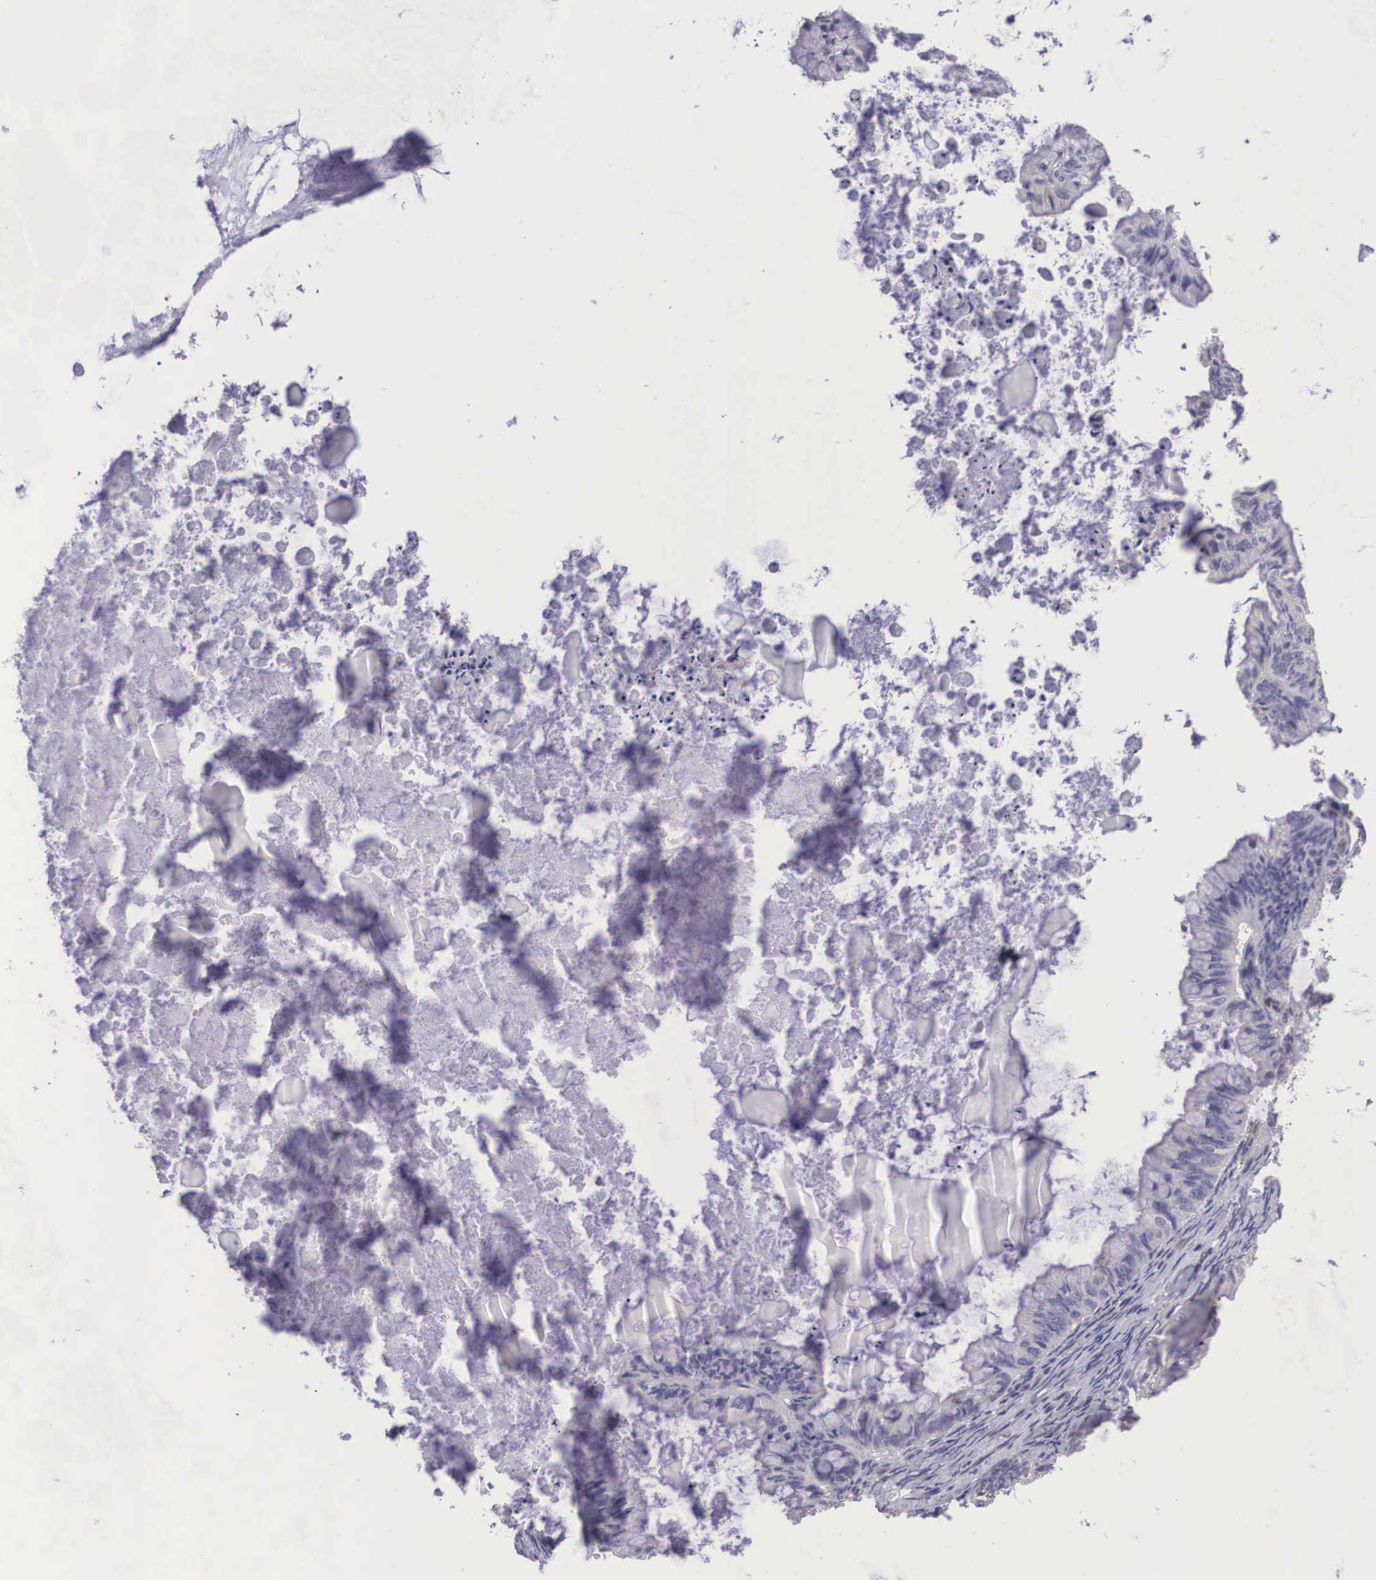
{"staining": {"intensity": "negative", "quantity": "none", "location": "none"}, "tissue": "ovarian cancer", "cell_type": "Tumor cells", "image_type": "cancer", "snomed": [{"axis": "morphology", "description": "Cystadenocarcinoma, mucinous, NOS"}, {"axis": "topography", "description": "Ovary"}], "caption": "Immunohistochemistry (IHC) photomicrograph of neoplastic tissue: ovarian cancer stained with DAB demonstrates no significant protein expression in tumor cells. Brightfield microscopy of immunohistochemistry (IHC) stained with DAB (brown) and hematoxylin (blue), captured at high magnification.", "gene": "ARG2", "patient": {"sex": "female", "age": 57}}